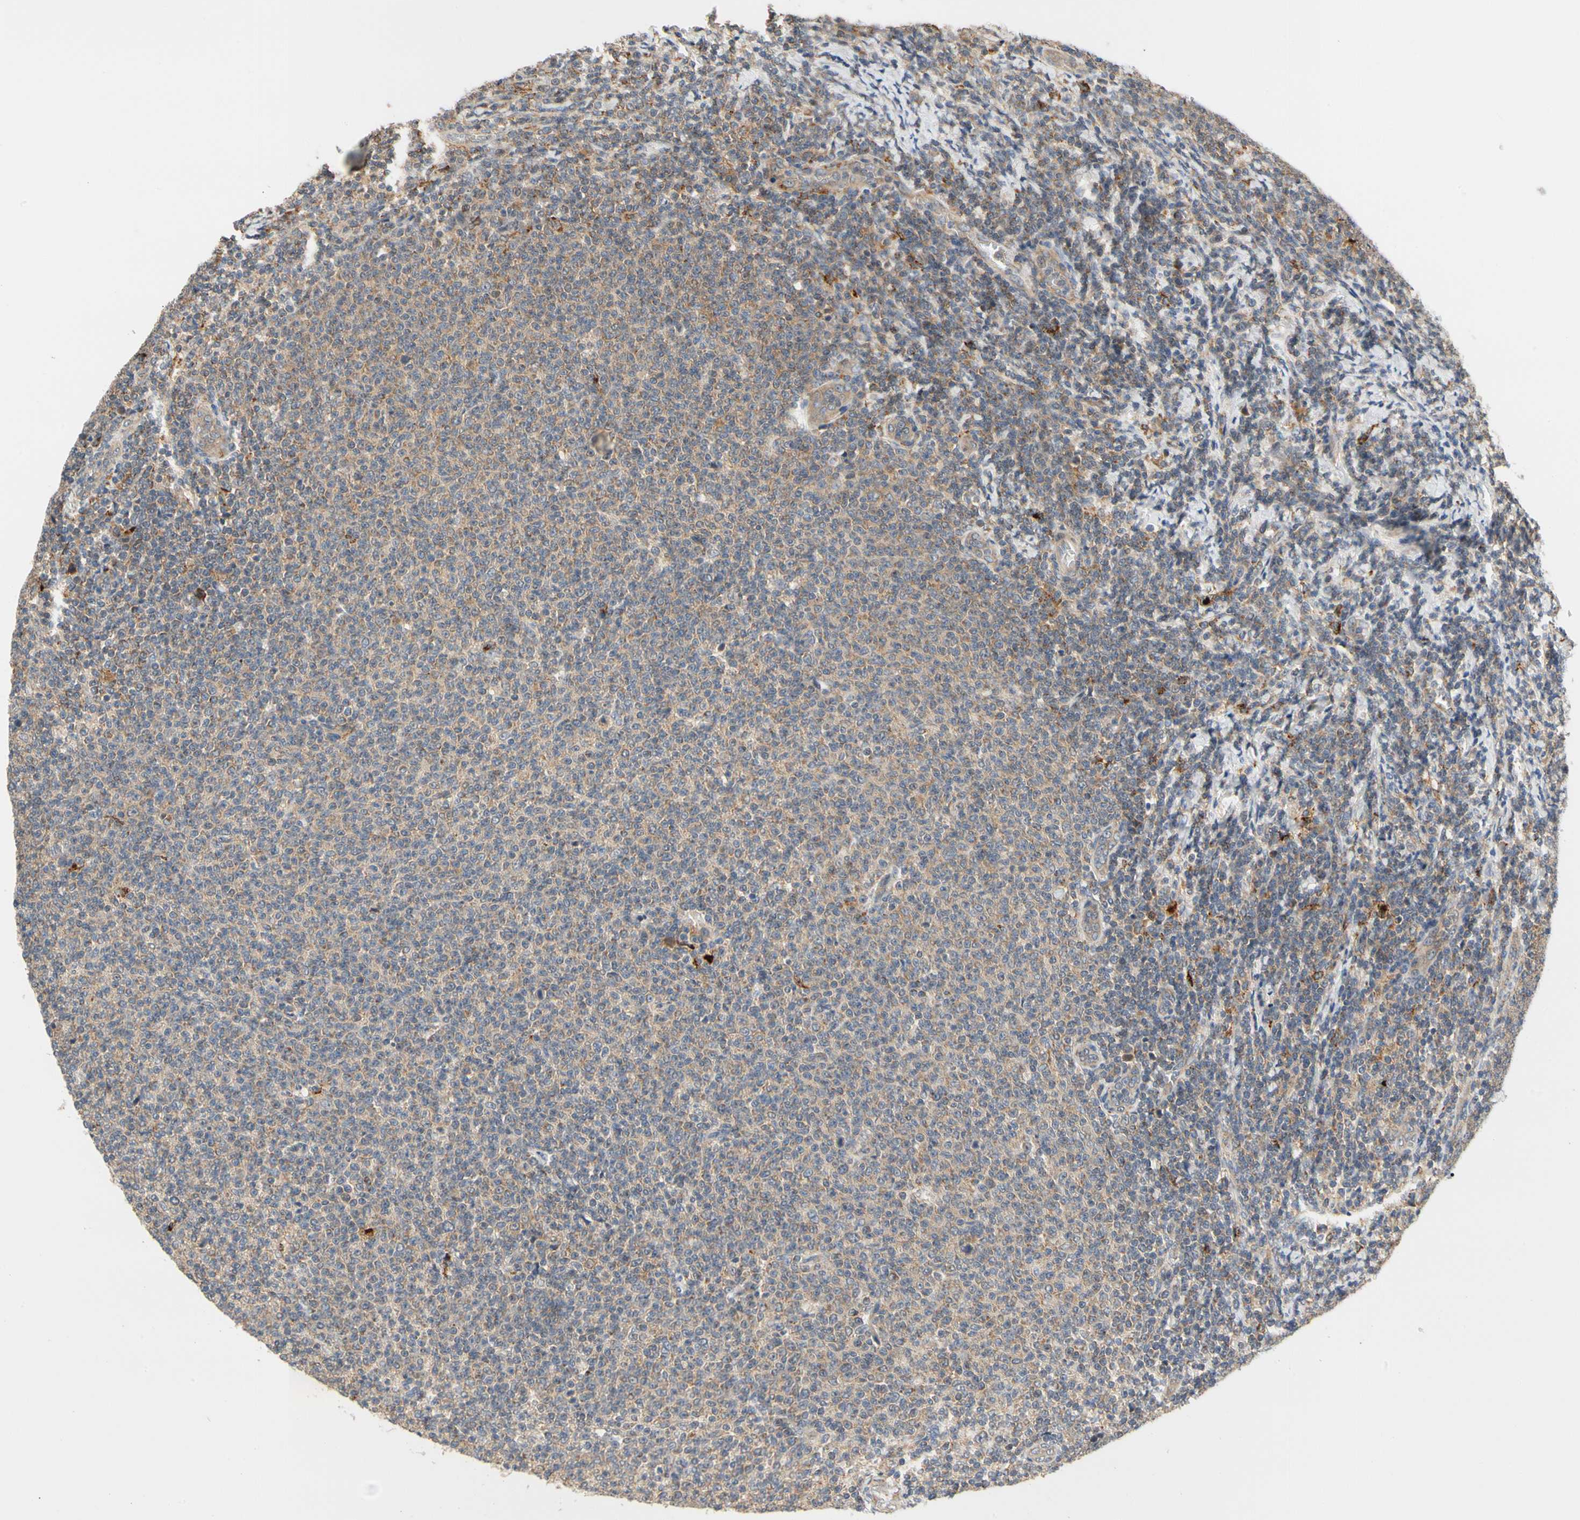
{"staining": {"intensity": "weak", "quantity": "25%-75%", "location": "cytoplasmic/membranous"}, "tissue": "lymphoma", "cell_type": "Tumor cells", "image_type": "cancer", "snomed": [{"axis": "morphology", "description": "Malignant lymphoma, non-Hodgkin's type, Low grade"}, {"axis": "topography", "description": "Lymph node"}], "caption": "IHC photomicrograph of lymphoma stained for a protein (brown), which demonstrates low levels of weak cytoplasmic/membranous staining in about 25%-75% of tumor cells.", "gene": "ANKHD1", "patient": {"sex": "male", "age": 66}}